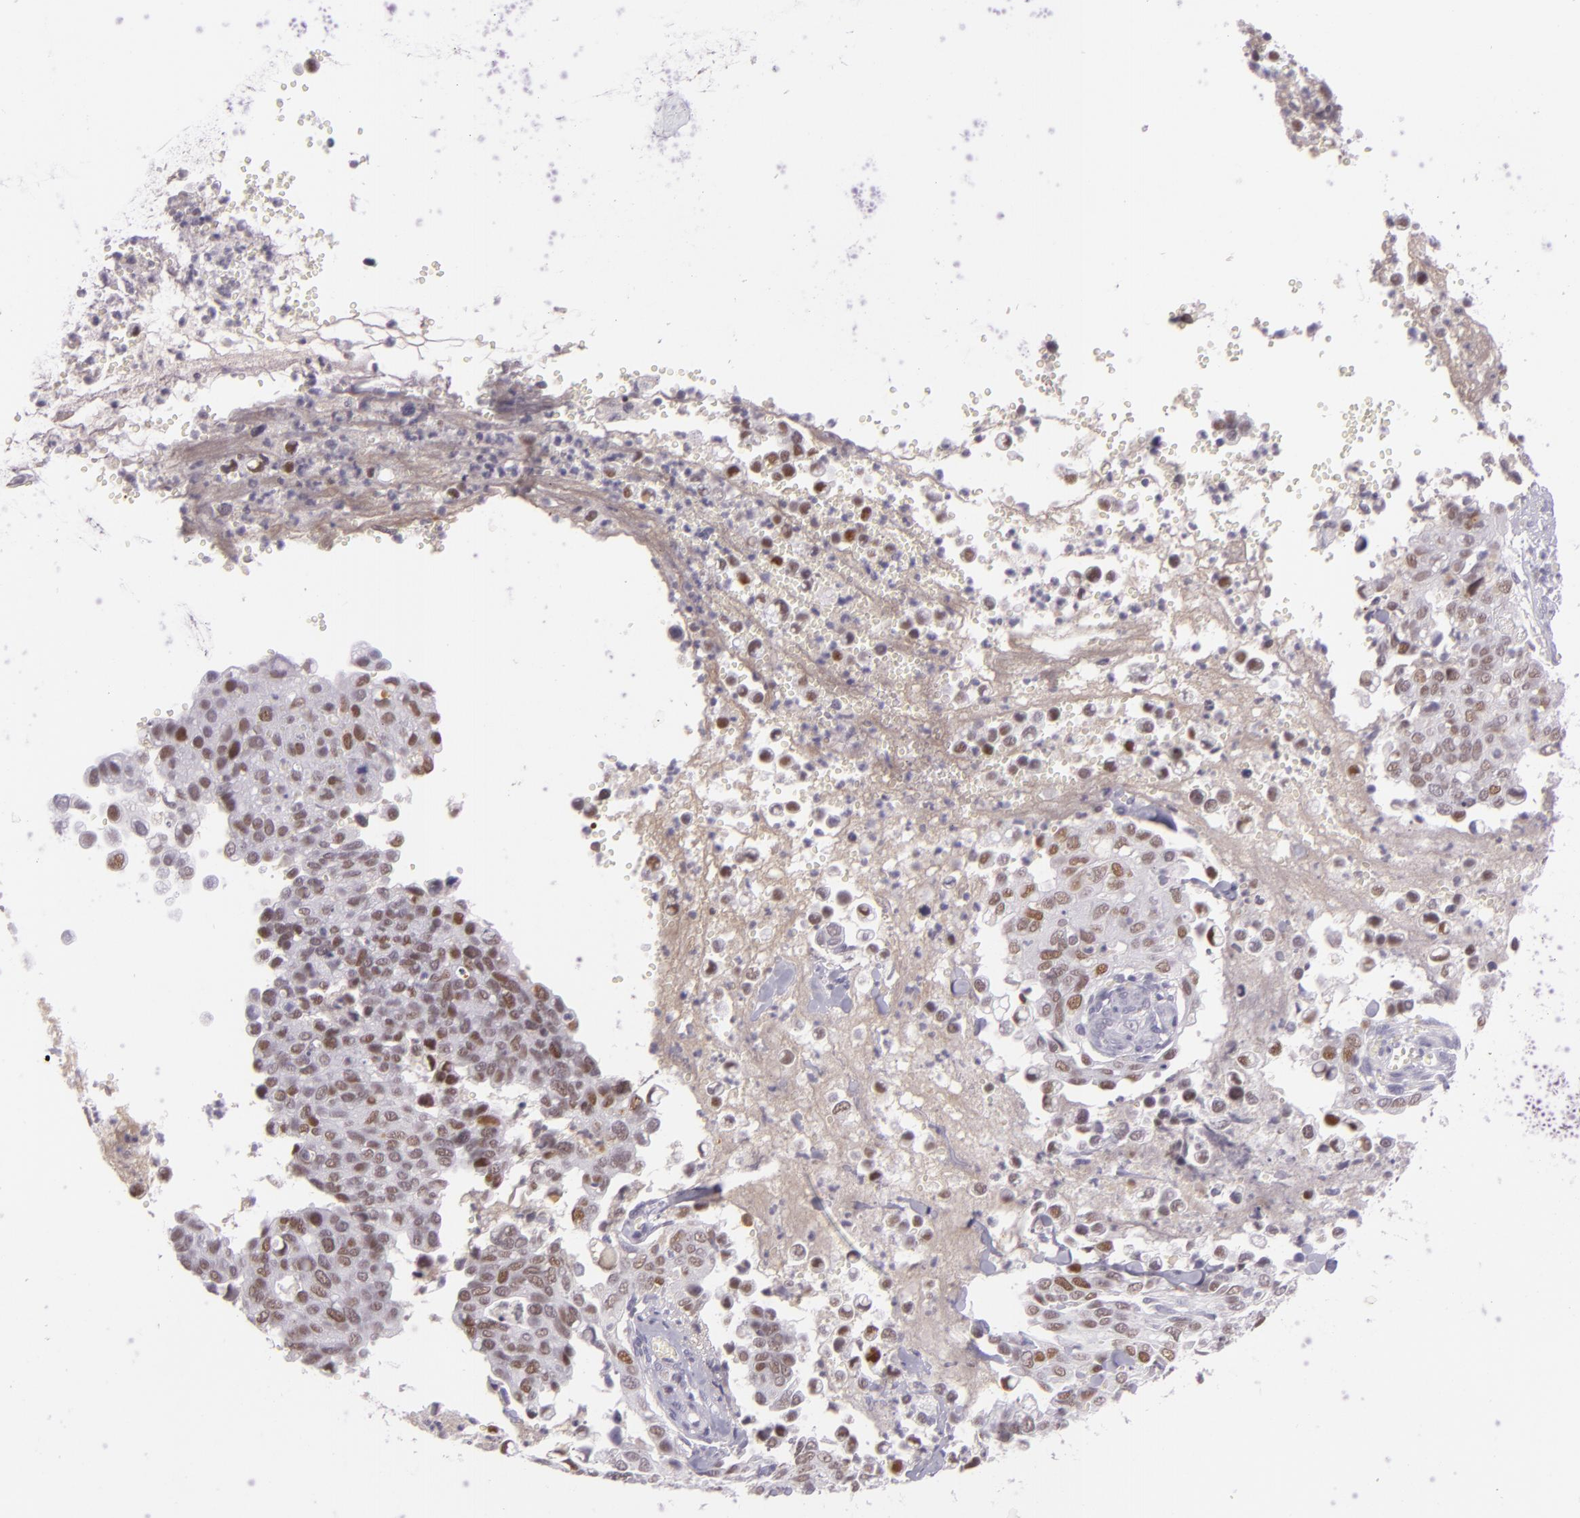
{"staining": {"intensity": "moderate", "quantity": "25%-75%", "location": "nuclear"}, "tissue": "cervical cancer", "cell_type": "Tumor cells", "image_type": "cancer", "snomed": [{"axis": "morphology", "description": "Normal tissue, NOS"}, {"axis": "morphology", "description": "Squamous cell carcinoma, NOS"}, {"axis": "topography", "description": "Cervix"}], "caption": "Cervical cancer (squamous cell carcinoma) stained with a protein marker exhibits moderate staining in tumor cells.", "gene": "CHEK2", "patient": {"sex": "female", "age": 45}}